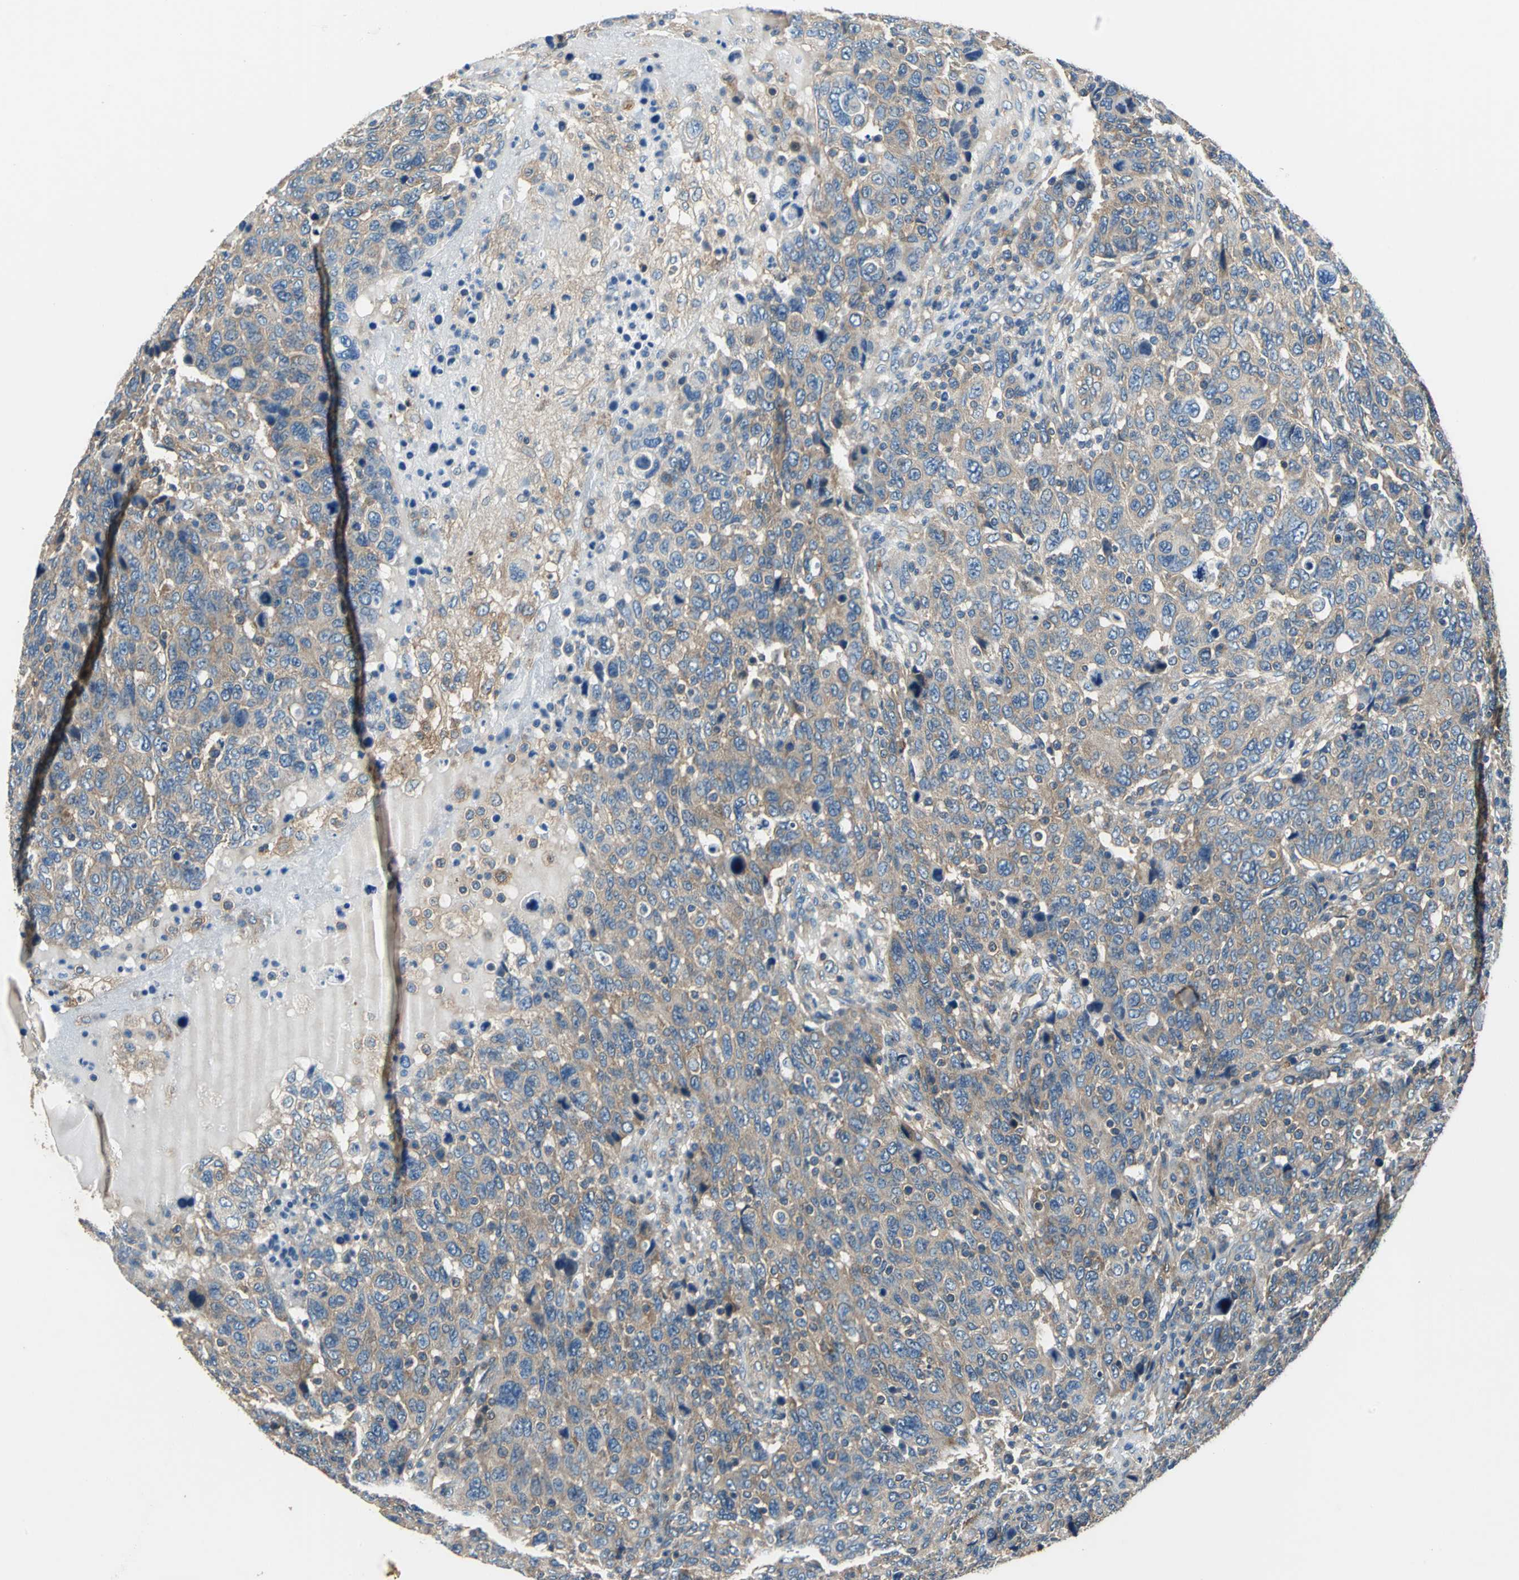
{"staining": {"intensity": "weak", "quantity": ">75%", "location": "cytoplasmic/membranous"}, "tissue": "breast cancer", "cell_type": "Tumor cells", "image_type": "cancer", "snomed": [{"axis": "morphology", "description": "Duct carcinoma"}, {"axis": "topography", "description": "Breast"}], "caption": "An image of human infiltrating ductal carcinoma (breast) stained for a protein reveals weak cytoplasmic/membranous brown staining in tumor cells.", "gene": "DDX3Y", "patient": {"sex": "female", "age": 37}}